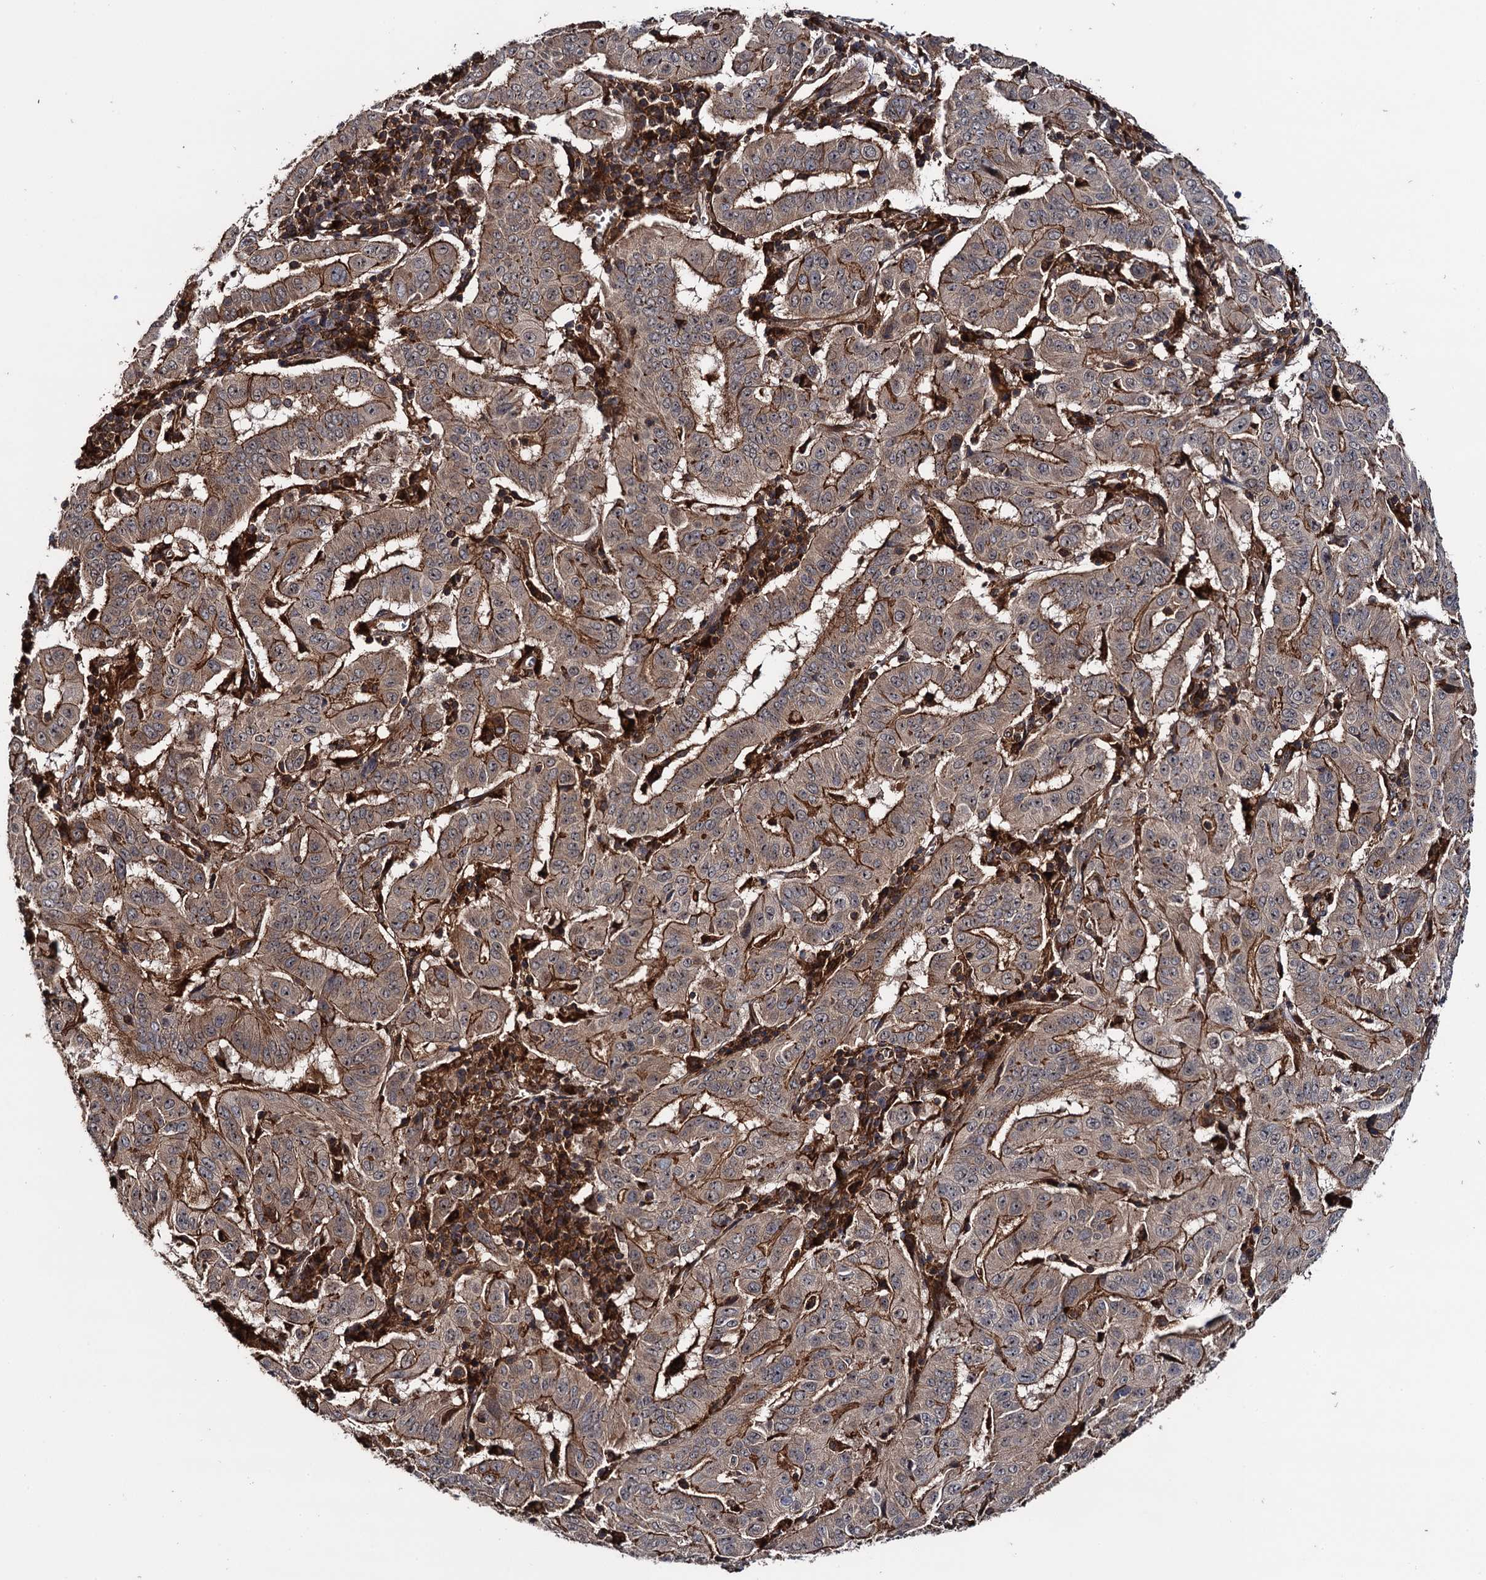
{"staining": {"intensity": "moderate", "quantity": ">75%", "location": "cytoplasmic/membranous"}, "tissue": "pancreatic cancer", "cell_type": "Tumor cells", "image_type": "cancer", "snomed": [{"axis": "morphology", "description": "Adenocarcinoma, NOS"}, {"axis": "topography", "description": "Pancreas"}], "caption": "IHC image of neoplastic tissue: human pancreatic adenocarcinoma stained using IHC reveals medium levels of moderate protein expression localized specifically in the cytoplasmic/membranous of tumor cells, appearing as a cytoplasmic/membranous brown color.", "gene": "BORA", "patient": {"sex": "male", "age": 63}}